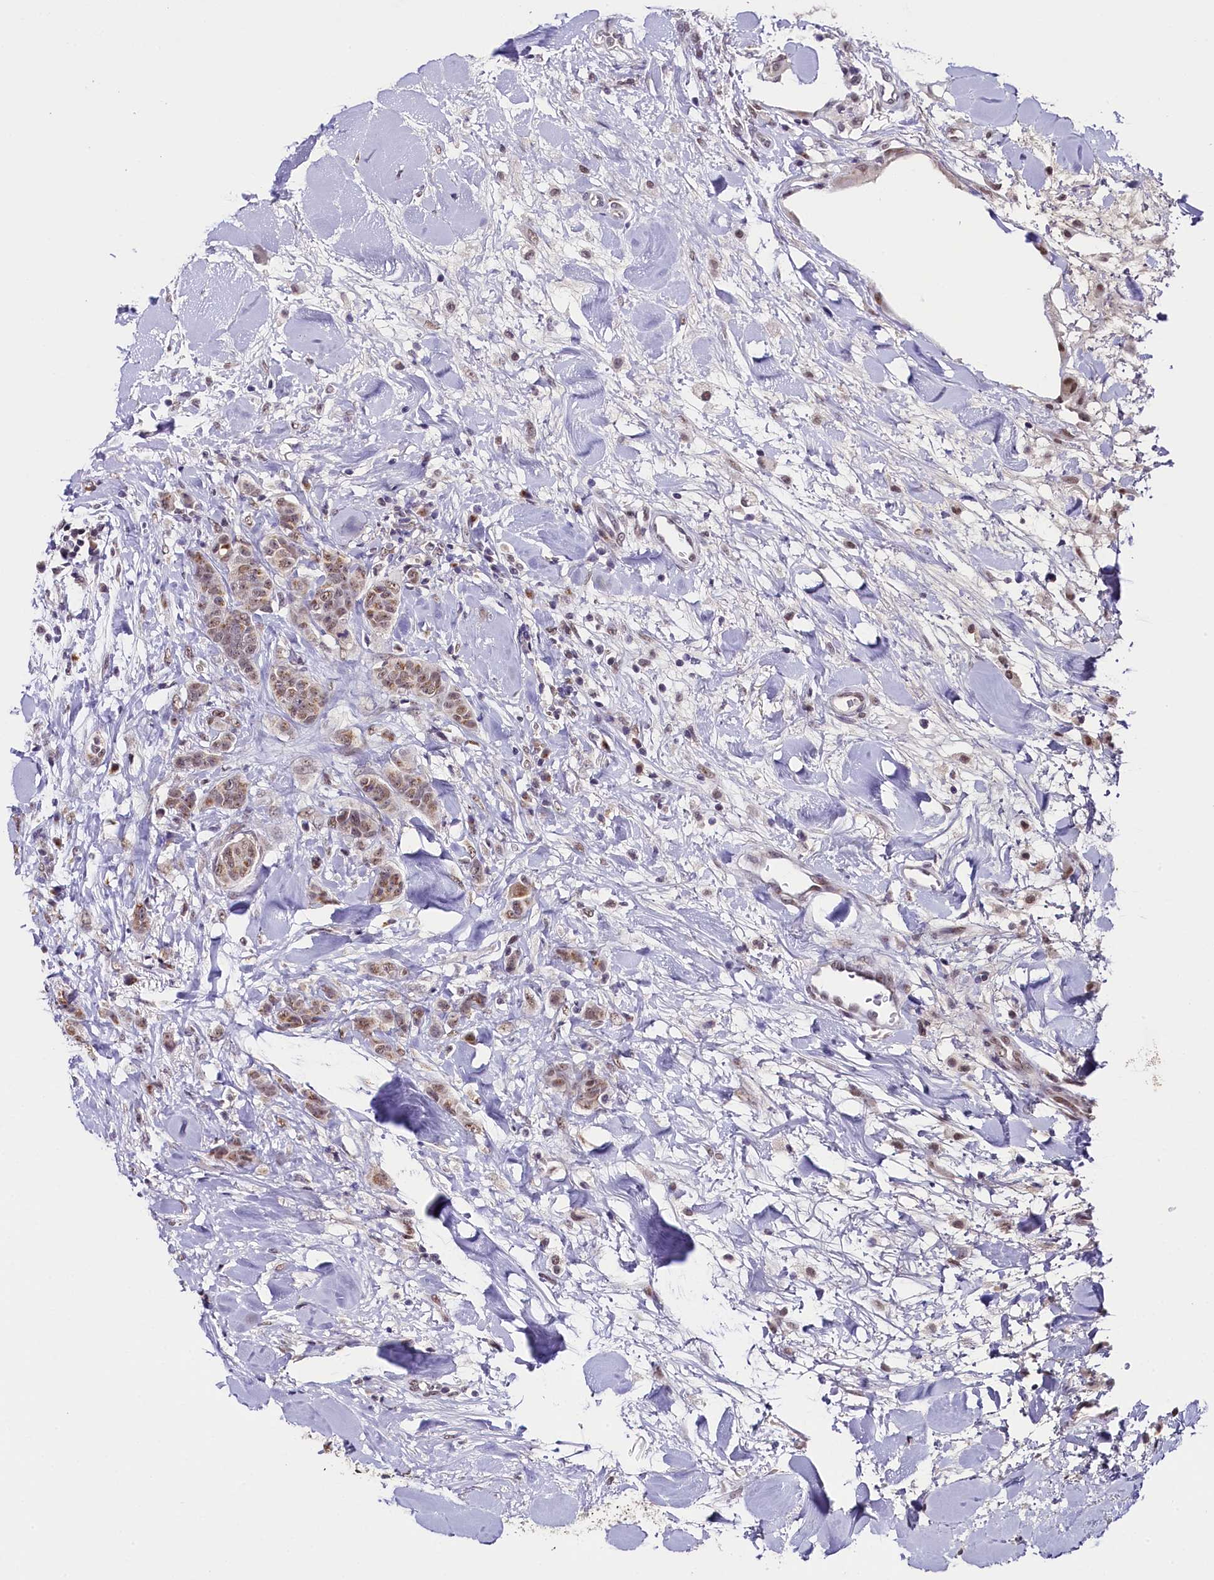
{"staining": {"intensity": "moderate", "quantity": ">75%", "location": "nuclear"}, "tissue": "breast cancer", "cell_type": "Tumor cells", "image_type": "cancer", "snomed": [{"axis": "morphology", "description": "Duct carcinoma"}, {"axis": "topography", "description": "Breast"}], "caption": "Immunohistochemistry (IHC) (DAB (3,3'-diaminobenzidine)) staining of breast intraductal carcinoma exhibits moderate nuclear protein staining in about >75% of tumor cells. (Stains: DAB (3,3'-diaminobenzidine) in brown, nuclei in blue, Microscopy: brightfield microscopy at high magnification).", "gene": "NCBP1", "patient": {"sex": "female", "age": 40}}